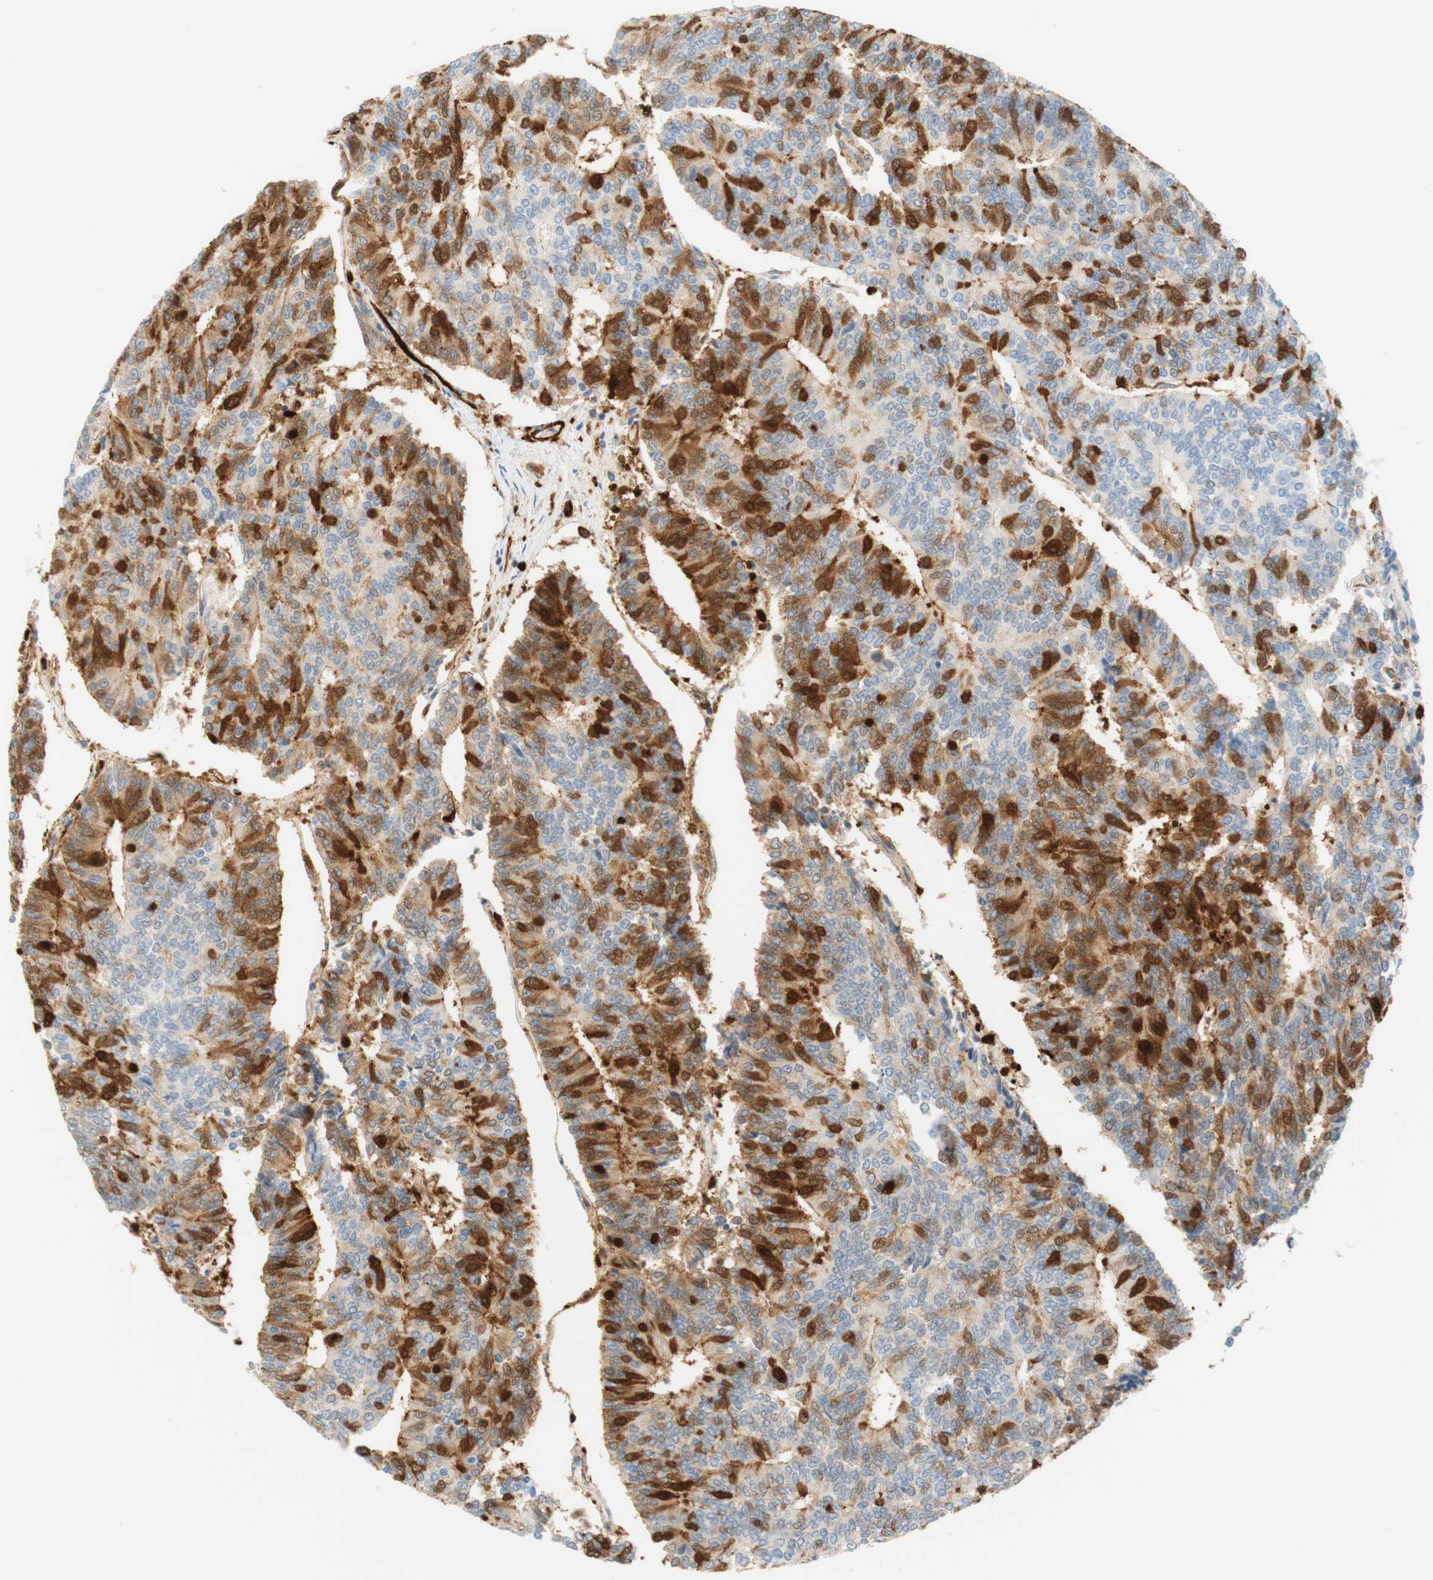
{"staining": {"intensity": "strong", "quantity": "25%-75%", "location": "cytoplasmic/membranous,nuclear"}, "tissue": "prostate cancer", "cell_type": "Tumor cells", "image_type": "cancer", "snomed": [{"axis": "morphology", "description": "Normal tissue, NOS"}, {"axis": "morphology", "description": "Adenocarcinoma, High grade"}, {"axis": "topography", "description": "Prostate"}, {"axis": "topography", "description": "Seminal veicle"}], "caption": "Immunohistochemical staining of high-grade adenocarcinoma (prostate) demonstrates high levels of strong cytoplasmic/membranous and nuclear protein positivity in approximately 25%-75% of tumor cells.", "gene": "STMN1", "patient": {"sex": "male", "age": 55}}